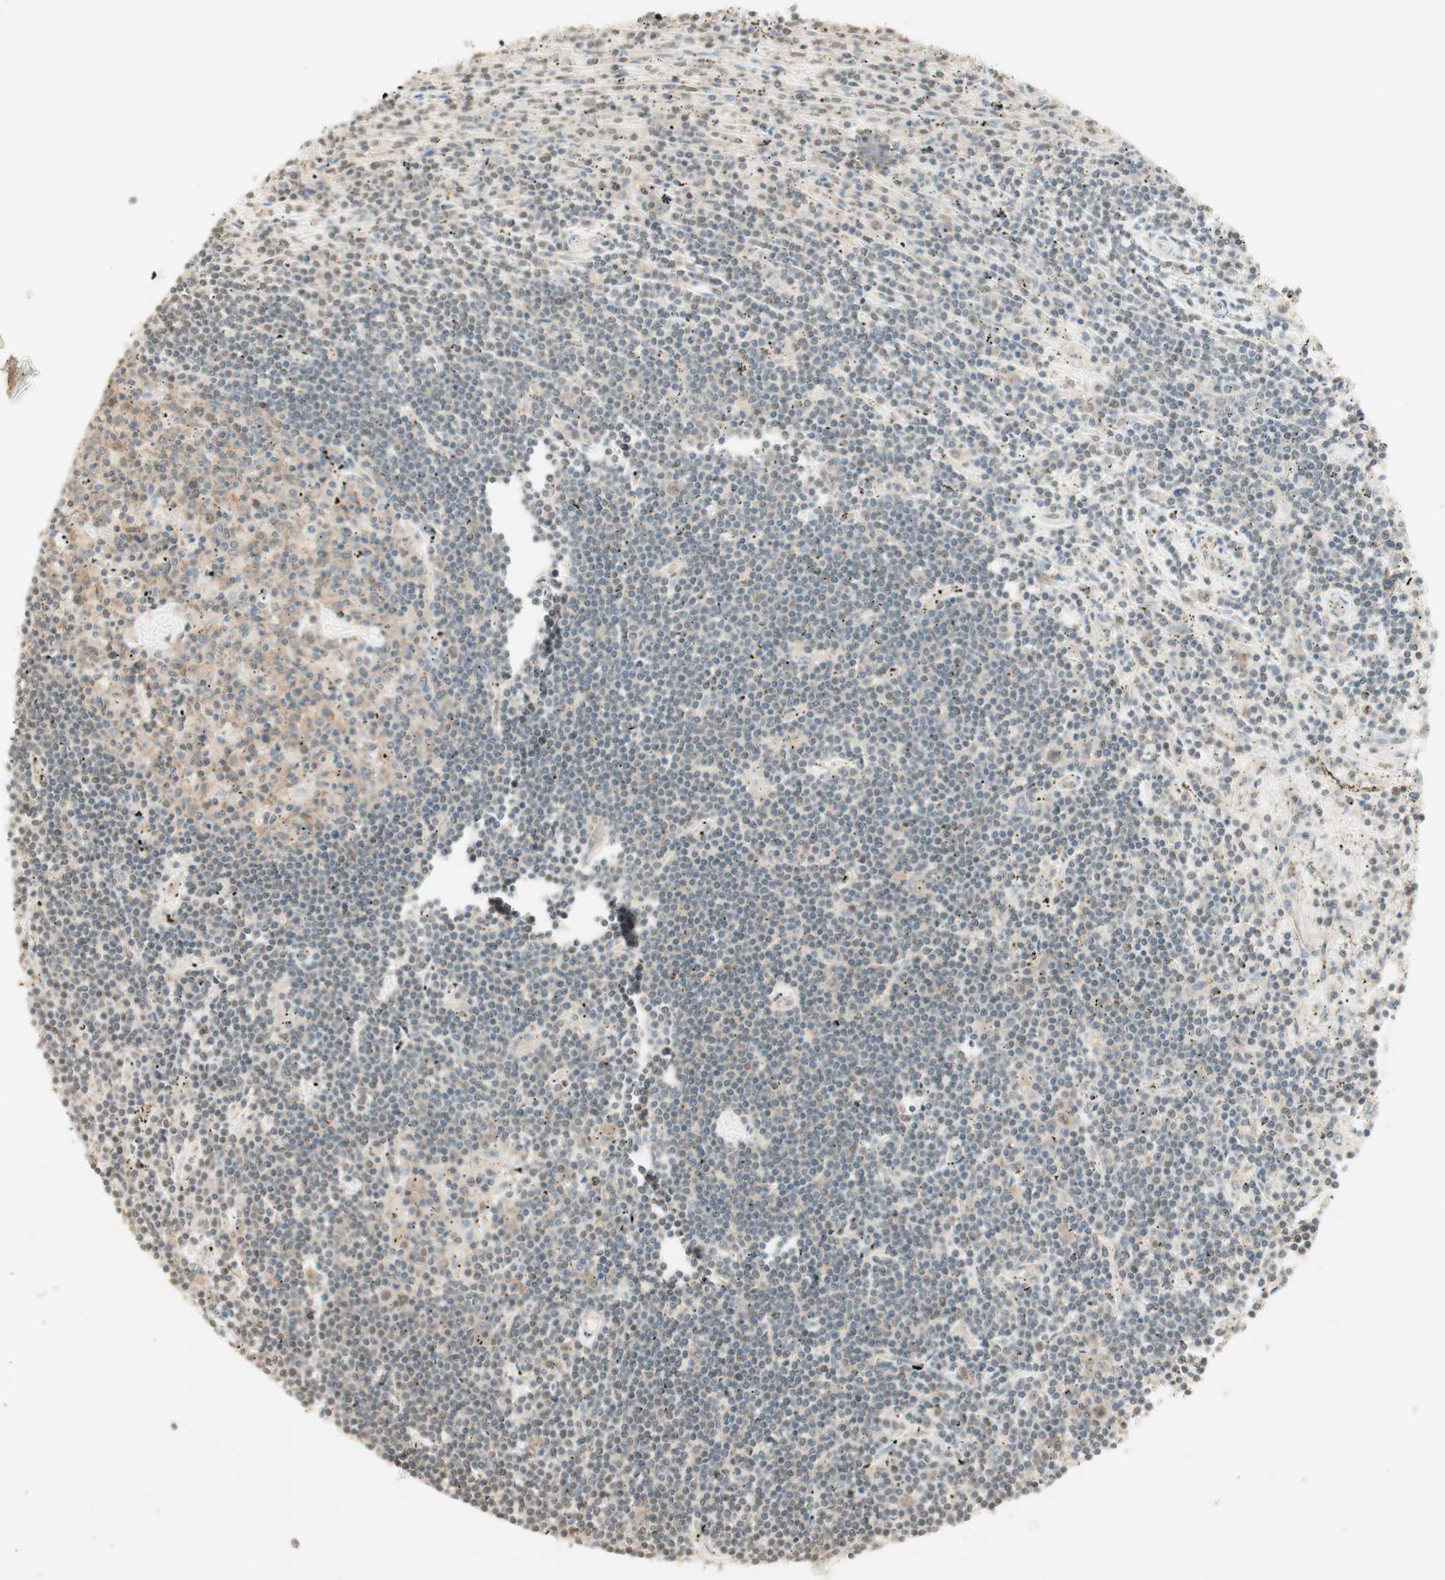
{"staining": {"intensity": "weak", "quantity": "25%-75%", "location": "cytoplasmic/membranous"}, "tissue": "lymphoma", "cell_type": "Tumor cells", "image_type": "cancer", "snomed": [{"axis": "morphology", "description": "Malignant lymphoma, non-Hodgkin's type, Low grade"}, {"axis": "topography", "description": "Spleen"}], "caption": "The micrograph reveals a brown stain indicating the presence of a protein in the cytoplasmic/membranous of tumor cells in lymphoma.", "gene": "SPINT2", "patient": {"sex": "male", "age": 76}}